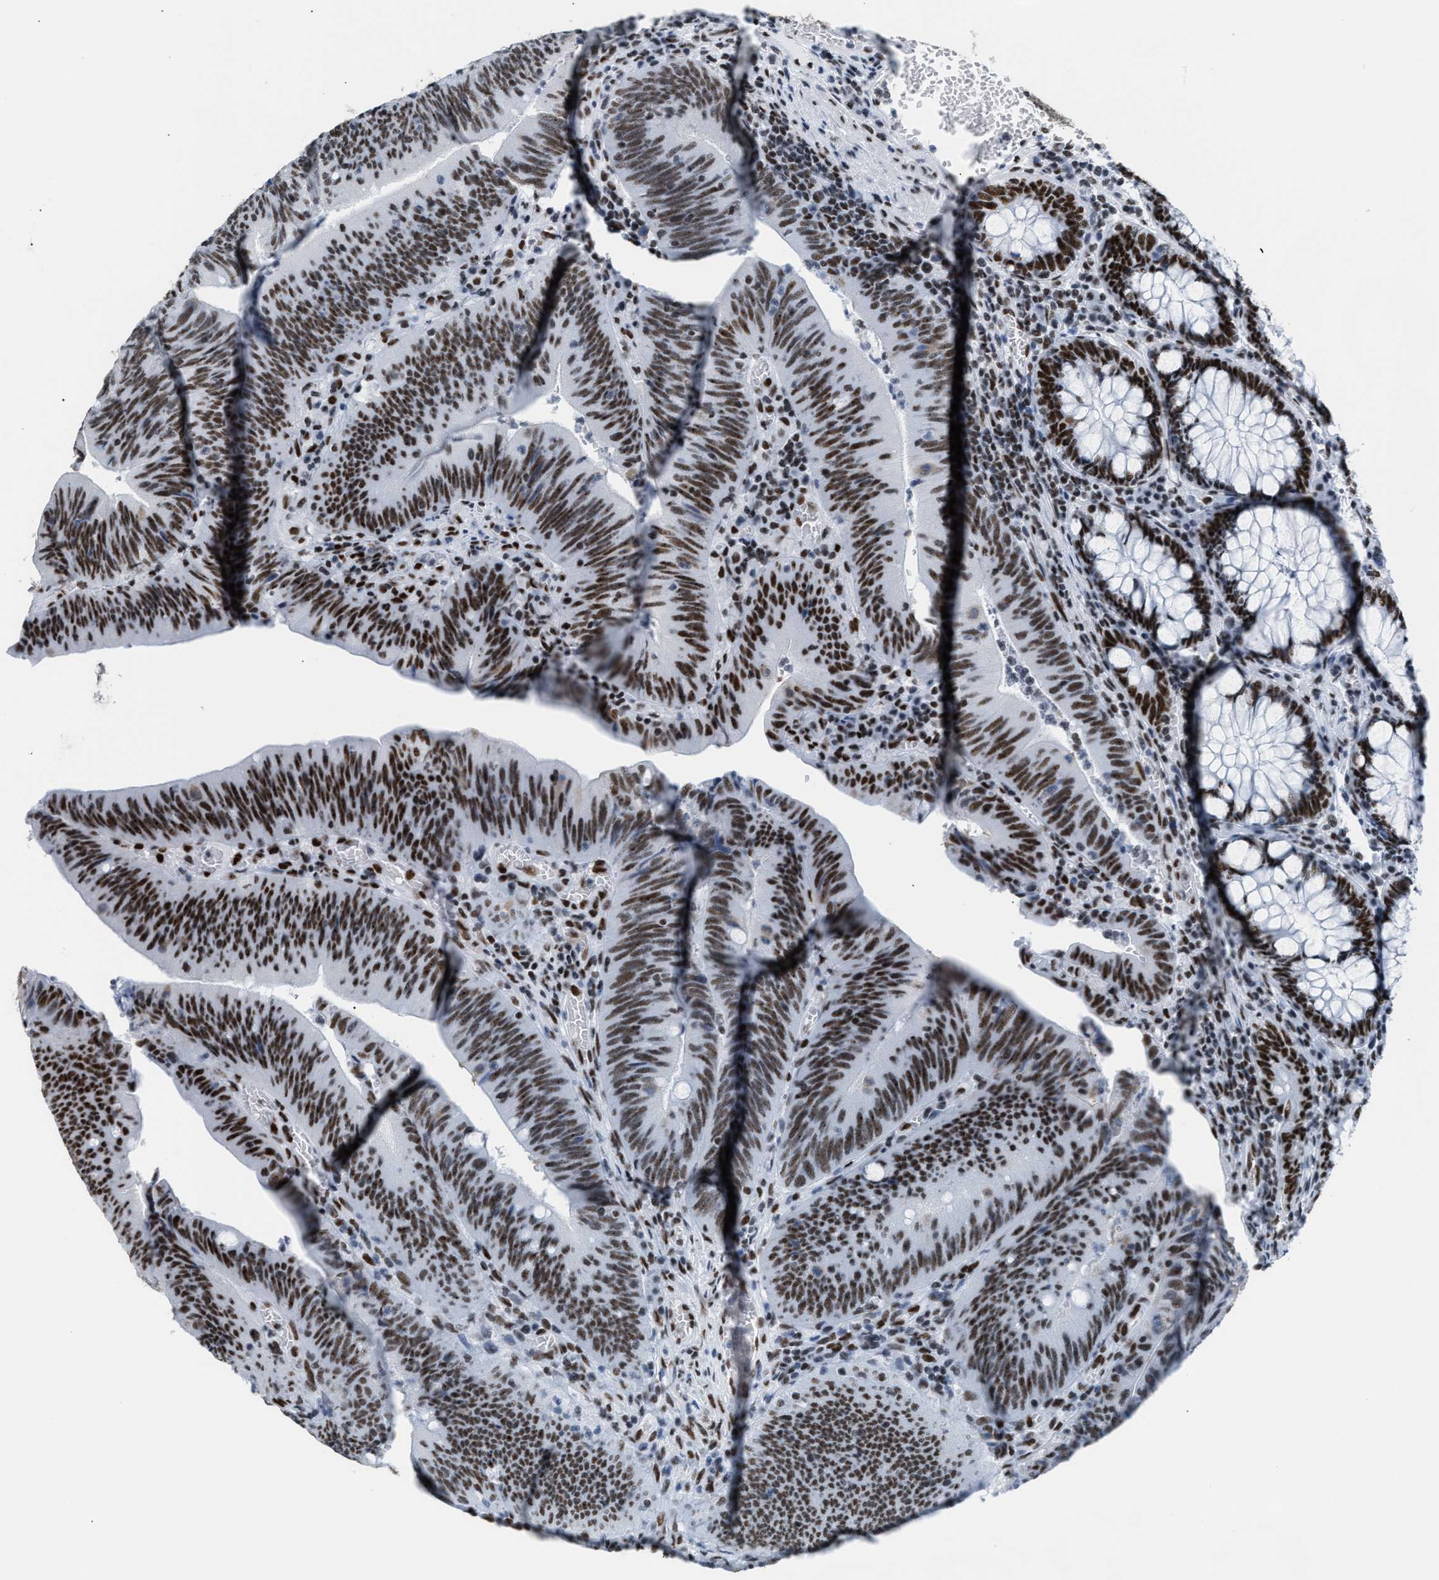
{"staining": {"intensity": "strong", "quantity": "25%-75%", "location": "nuclear"}, "tissue": "colorectal cancer", "cell_type": "Tumor cells", "image_type": "cancer", "snomed": [{"axis": "morphology", "description": "Normal tissue, NOS"}, {"axis": "morphology", "description": "Adenocarcinoma, NOS"}, {"axis": "topography", "description": "Rectum"}], "caption": "Protein staining by IHC displays strong nuclear positivity in approximately 25%-75% of tumor cells in colorectal cancer (adenocarcinoma).", "gene": "CCAR2", "patient": {"sex": "female", "age": 66}}